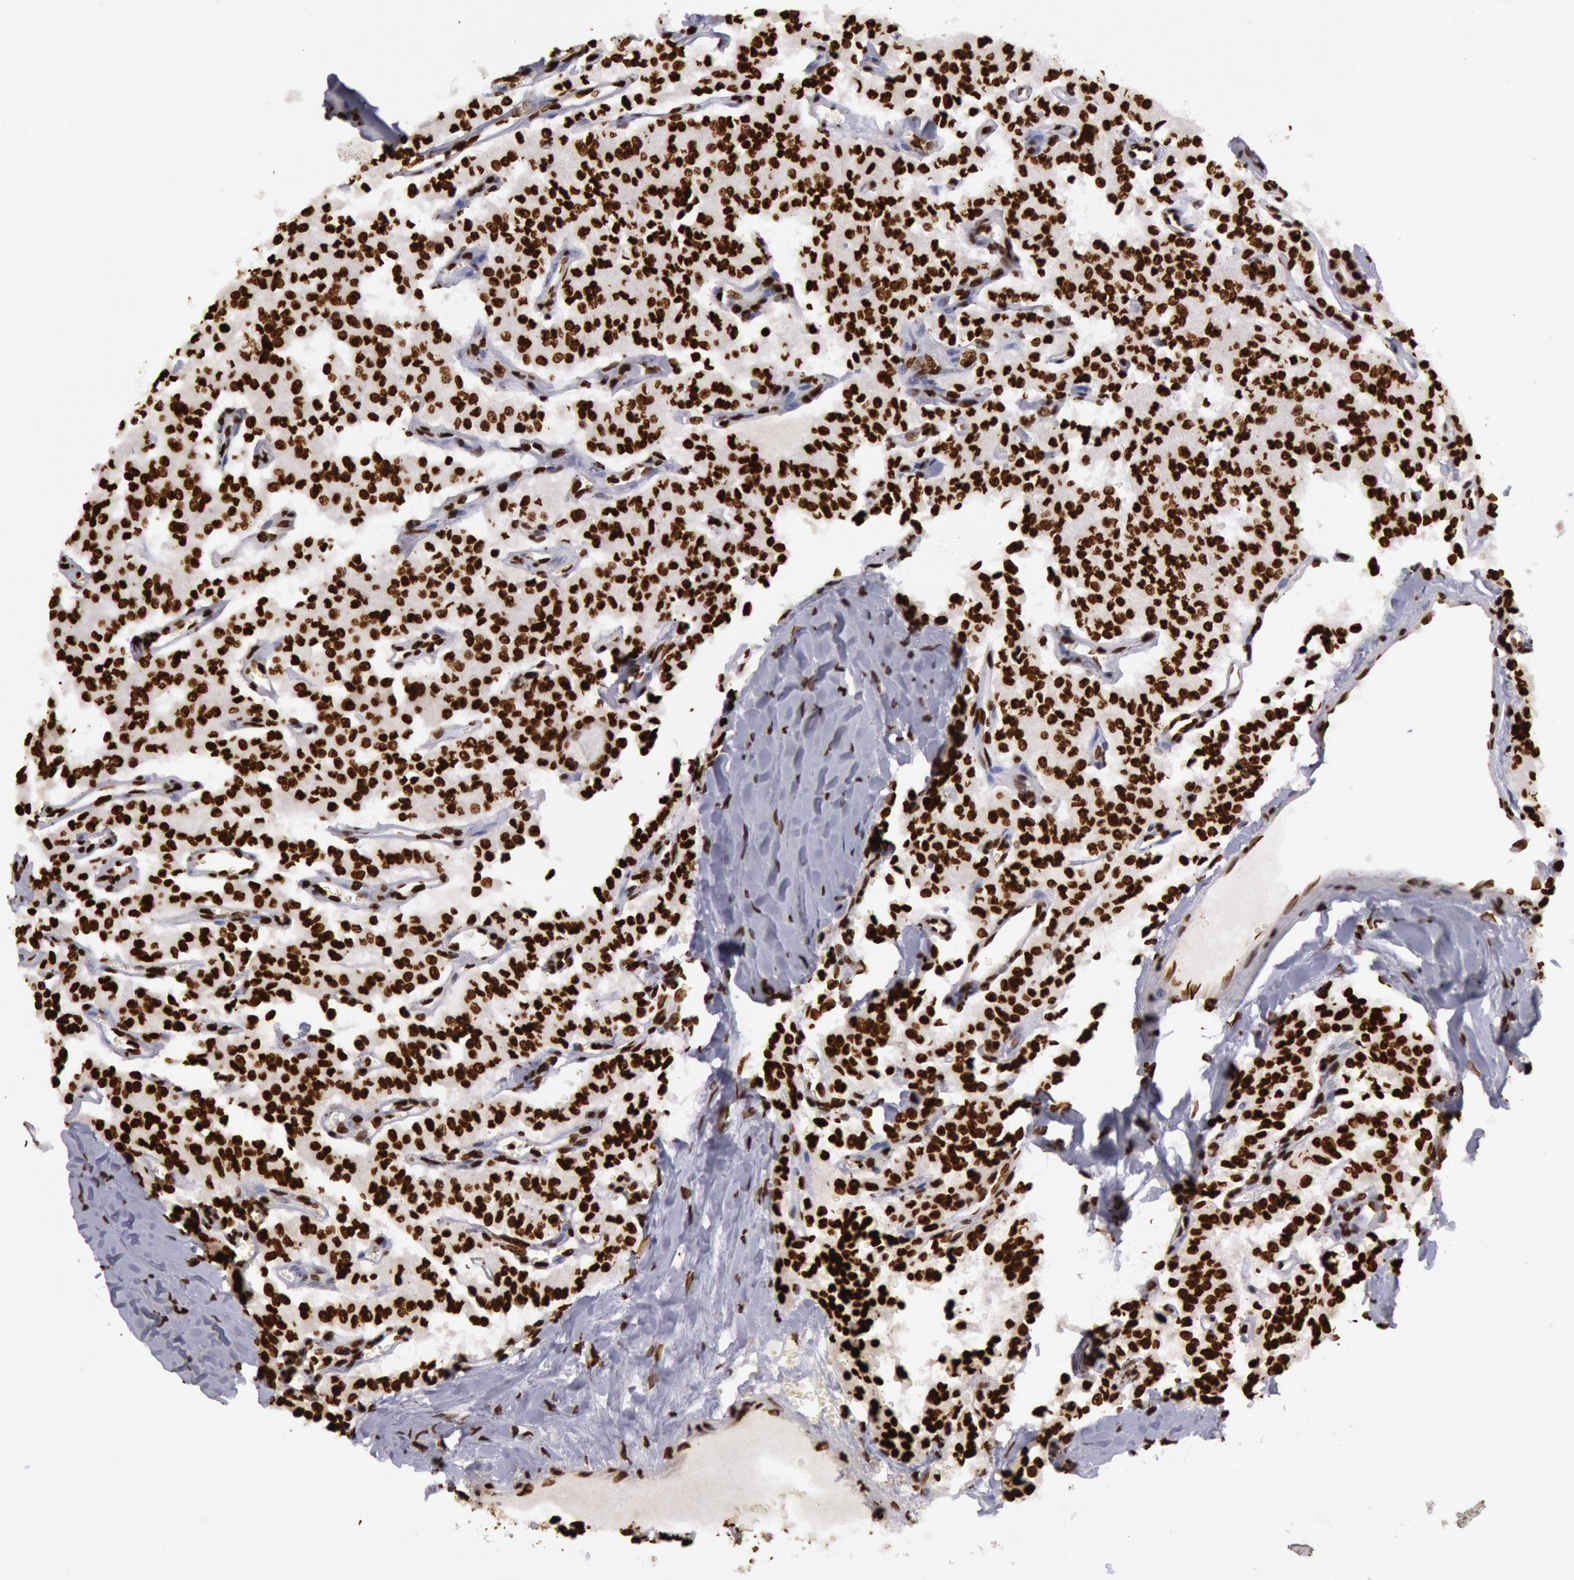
{"staining": {"intensity": "strong", "quantity": ">75%", "location": "nuclear"}, "tissue": "carcinoid", "cell_type": "Tumor cells", "image_type": "cancer", "snomed": [{"axis": "morphology", "description": "Carcinoid, malignant, NOS"}, {"axis": "topography", "description": "Bronchus"}], "caption": "Immunohistochemistry (IHC) (DAB (3,3'-diaminobenzidine)) staining of human malignant carcinoid shows strong nuclear protein staining in approximately >75% of tumor cells.", "gene": "H3-4", "patient": {"sex": "male", "age": 55}}